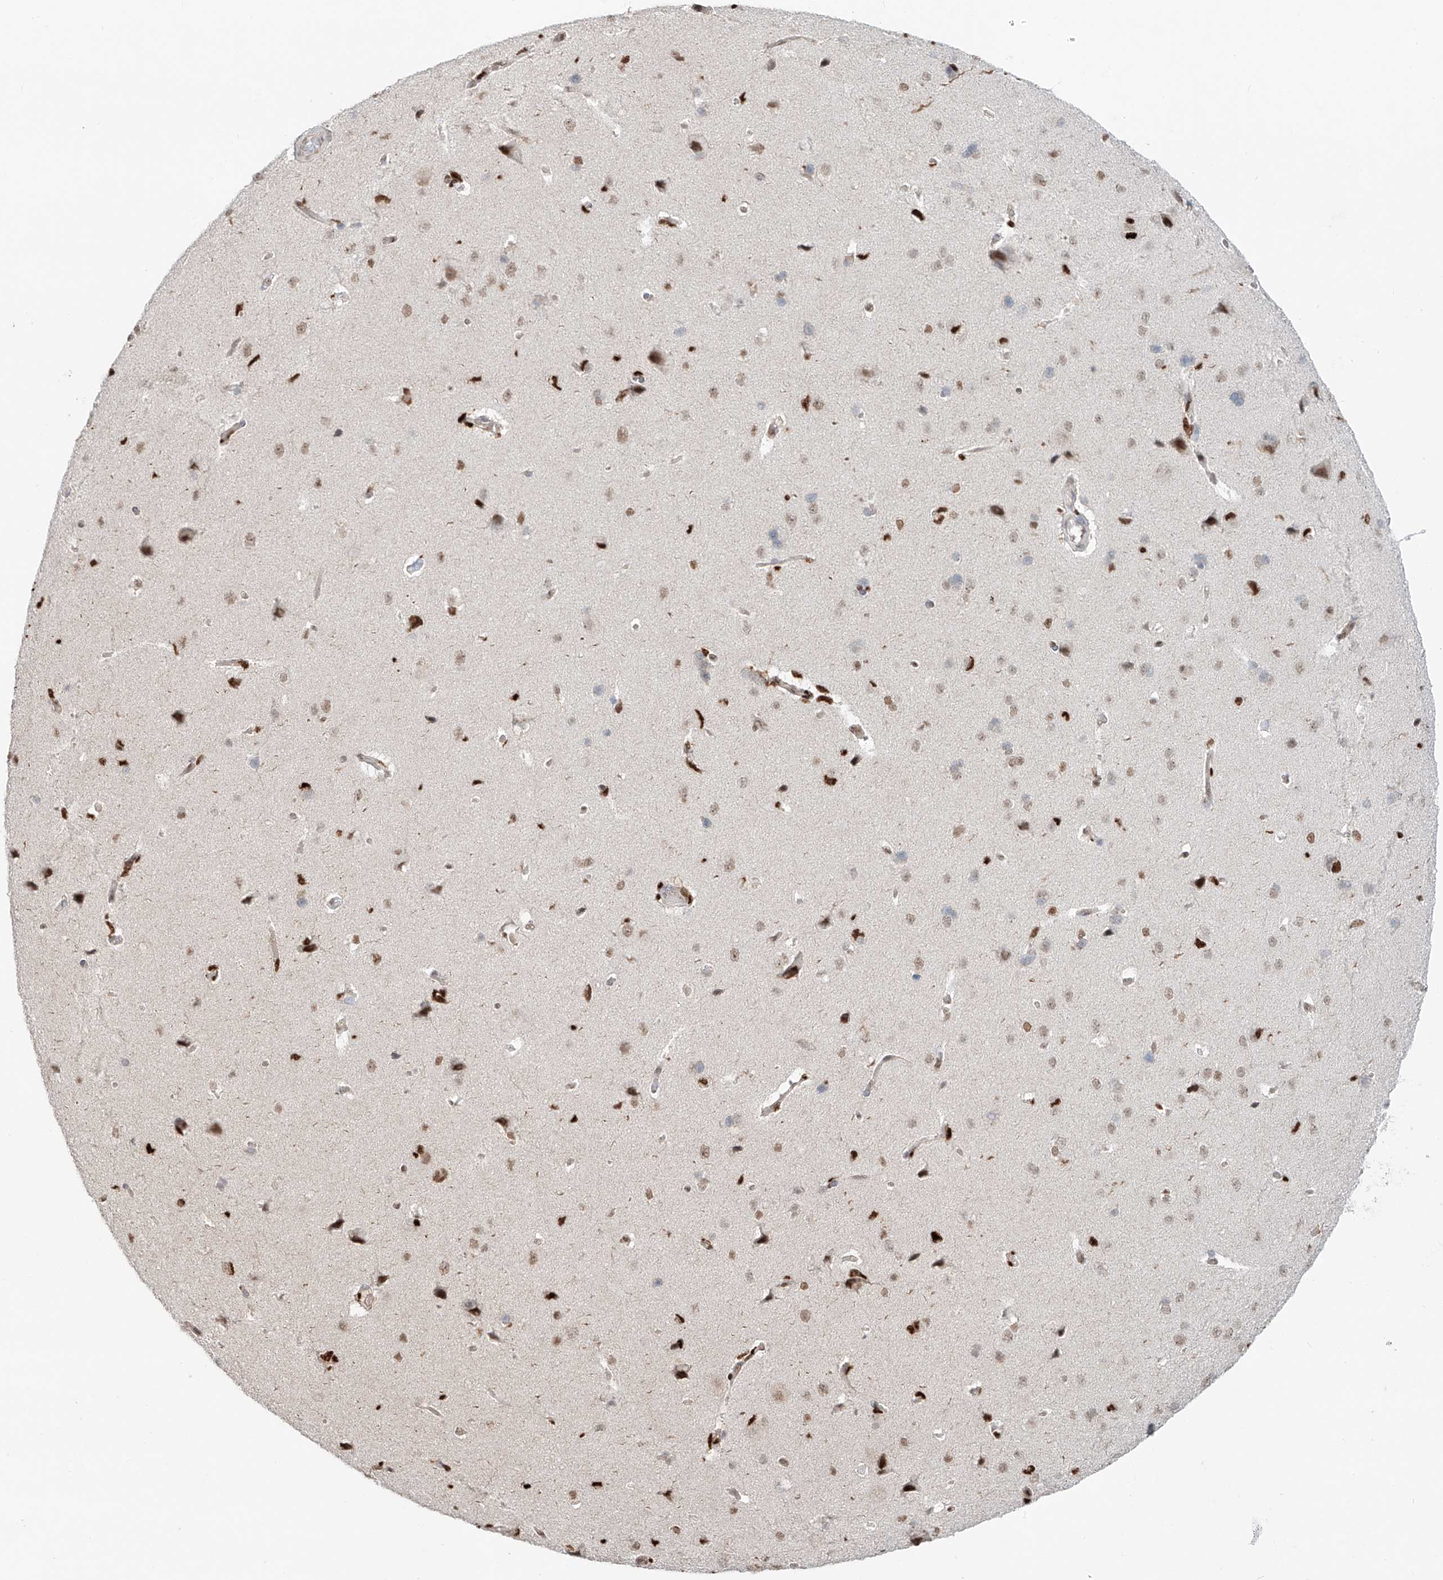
{"staining": {"intensity": "moderate", "quantity": "<25%", "location": "nuclear"}, "tissue": "cerebral cortex", "cell_type": "Endothelial cells", "image_type": "normal", "snomed": [{"axis": "morphology", "description": "Normal tissue, NOS"}, {"axis": "topography", "description": "Cerebral cortex"}], "caption": "Protein expression analysis of benign human cerebral cortex reveals moderate nuclear expression in approximately <25% of endothelial cells. (Brightfield microscopy of DAB IHC at high magnification).", "gene": "DZIP1L", "patient": {"sex": "male", "age": 62}}